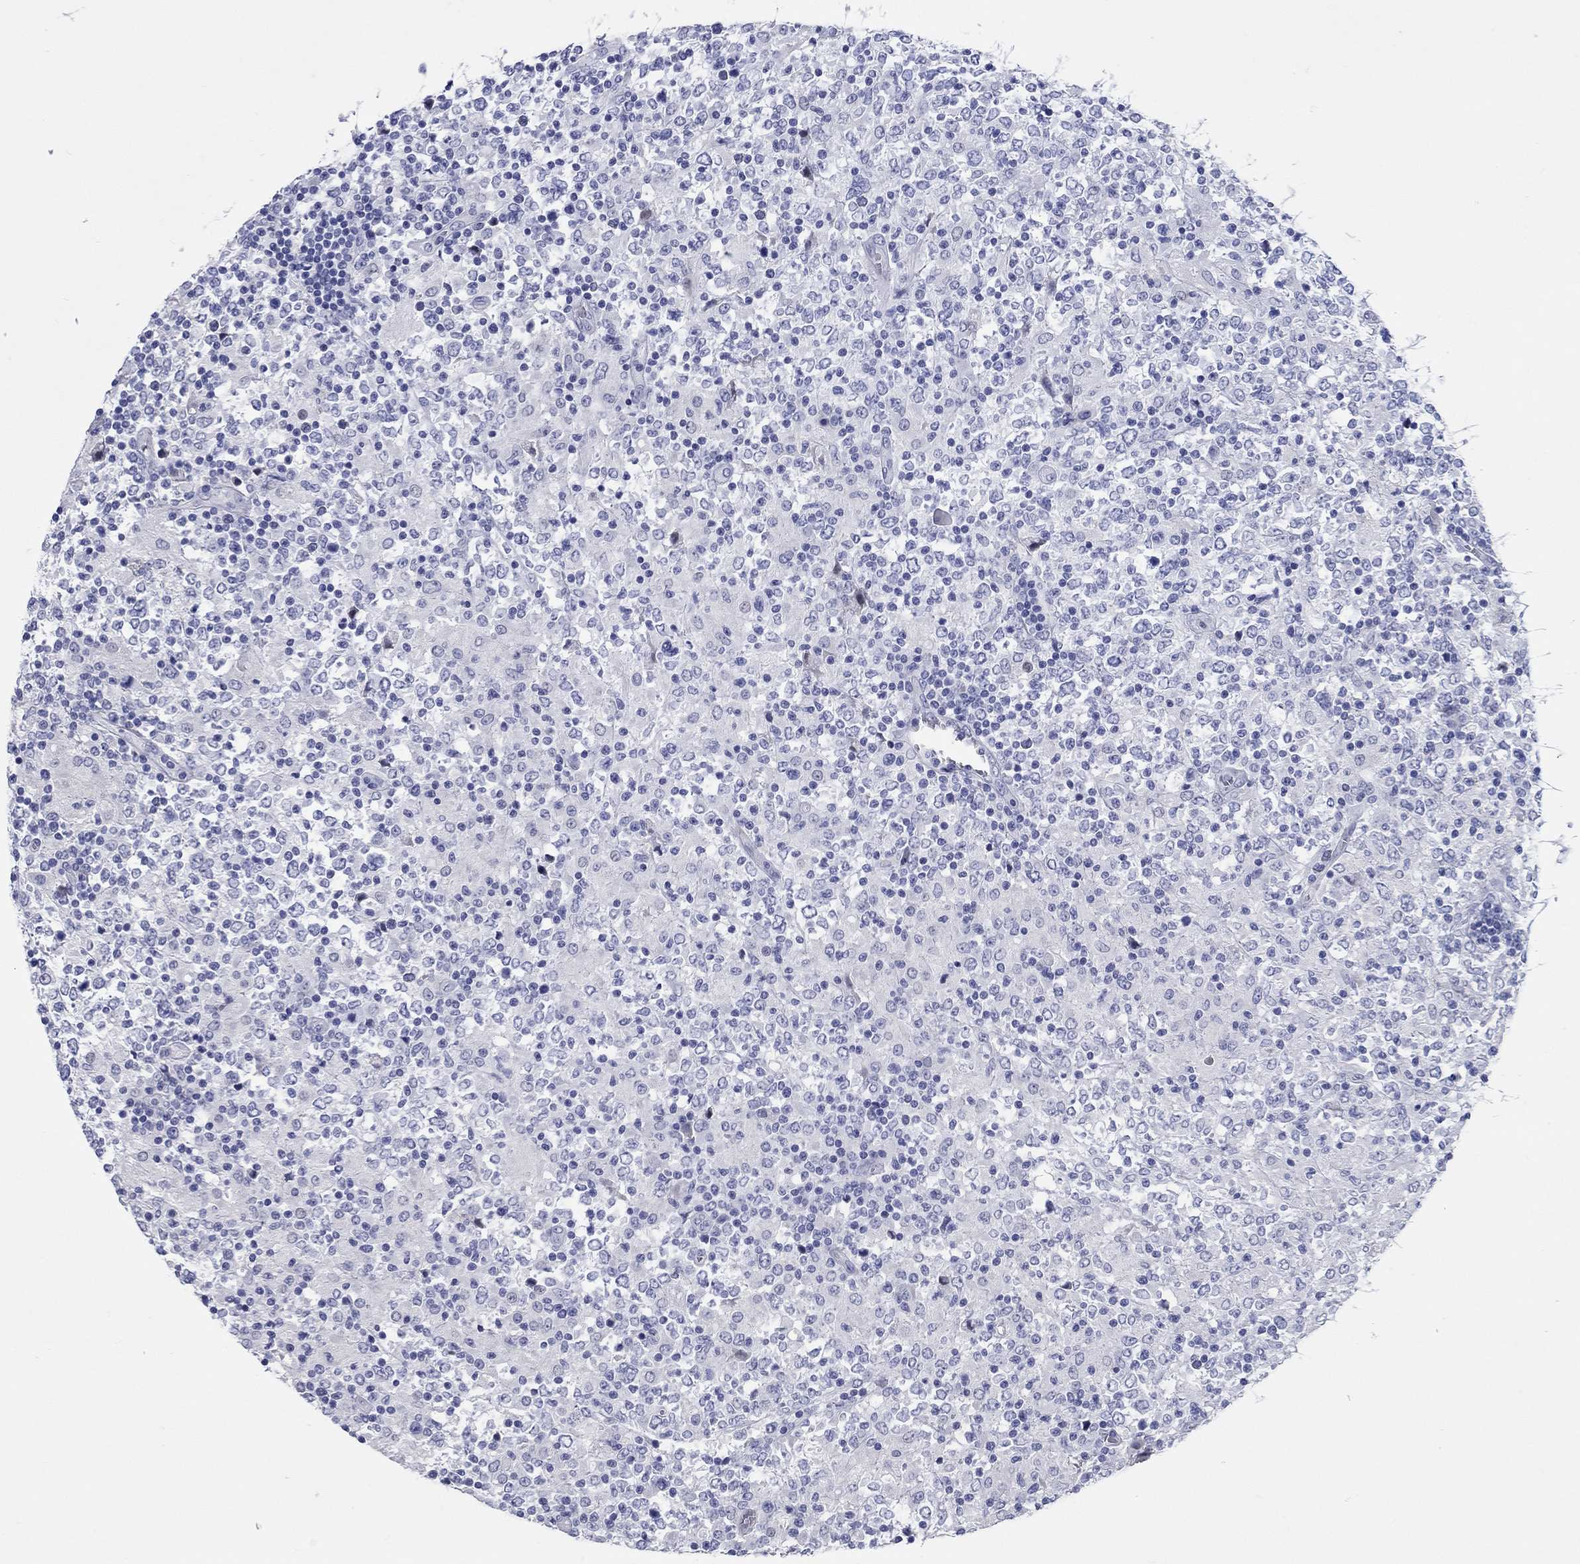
{"staining": {"intensity": "negative", "quantity": "none", "location": "none"}, "tissue": "lymphoma", "cell_type": "Tumor cells", "image_type": "cancer", "snomed": [{"axis": "morphology", "description": "Malignant lymphoma, non-Hodgkin's type, High grade"}, {"axis": "topography", "description": "Lymph node"}], "caption": "Immunohistochemical staining of lymphoma demonstrates no significant staining in tumor cells. (Immunohistochemistry (ihc), brightfield microscopy, high magnification).", "gene": "CCNA1", "patient": {"sex": "female", "age": 84}}